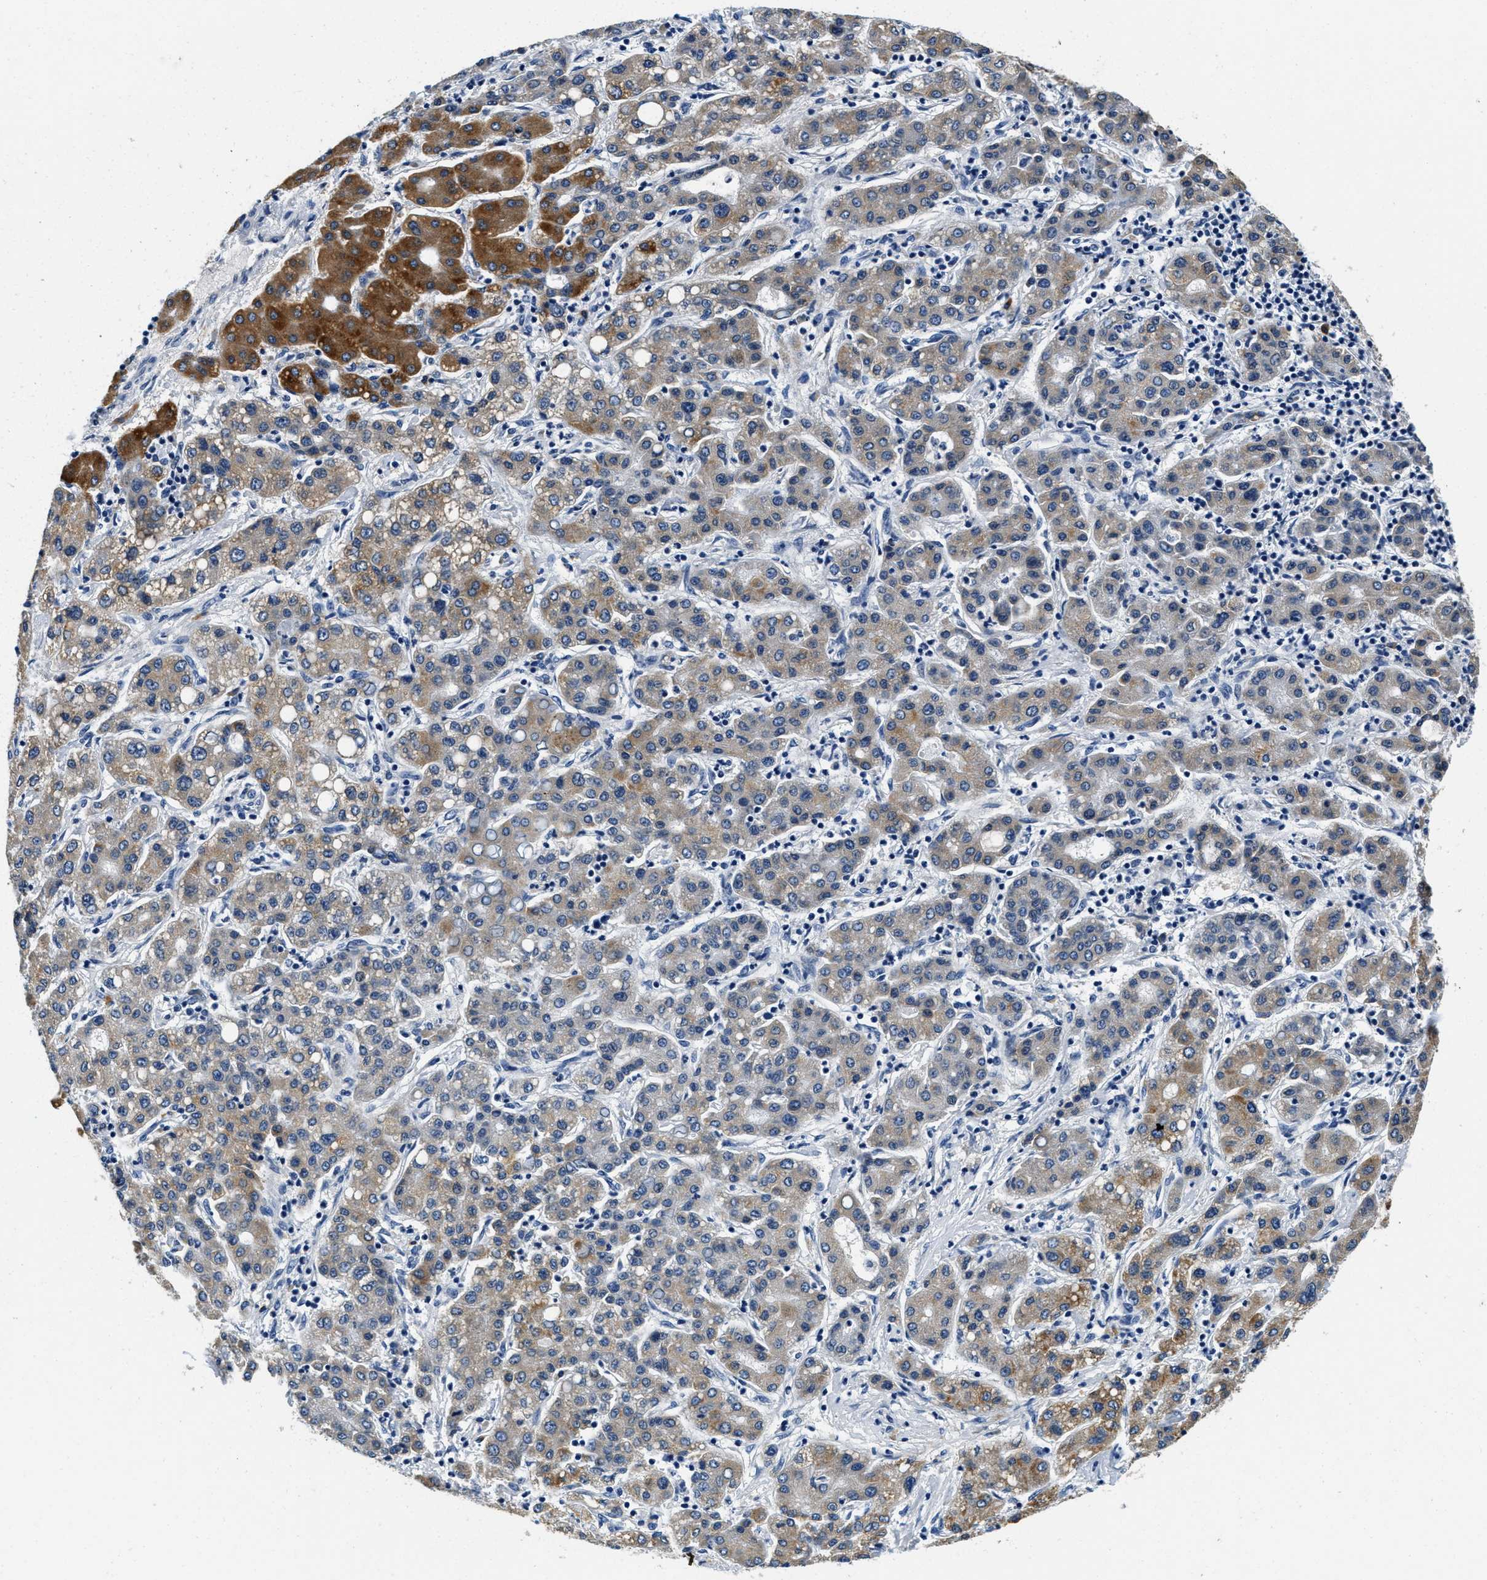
{"staining": {"intensity": "moderate", "quantity": "25%-75%", "location": "cytoplasmic/membranous"}, "tissue": "liver cancer", "cell_type": "Tumor cells", "image_type": "cancer", "snomed": [{"axis": "morphology", "description": "Carcinoma, Hepatocellular, NOS"}, {"axis": "topography", "description": "Liver"}], "caption": "Protein staining by IHC reveals moderate cytoplasmic/membranous positivity in about 25%-75% of tumor cells in liver cancer (hepatocellular carcinoma).", "gene": "ALDH3A2", "patient": {"sex": "male", "age": 65}}